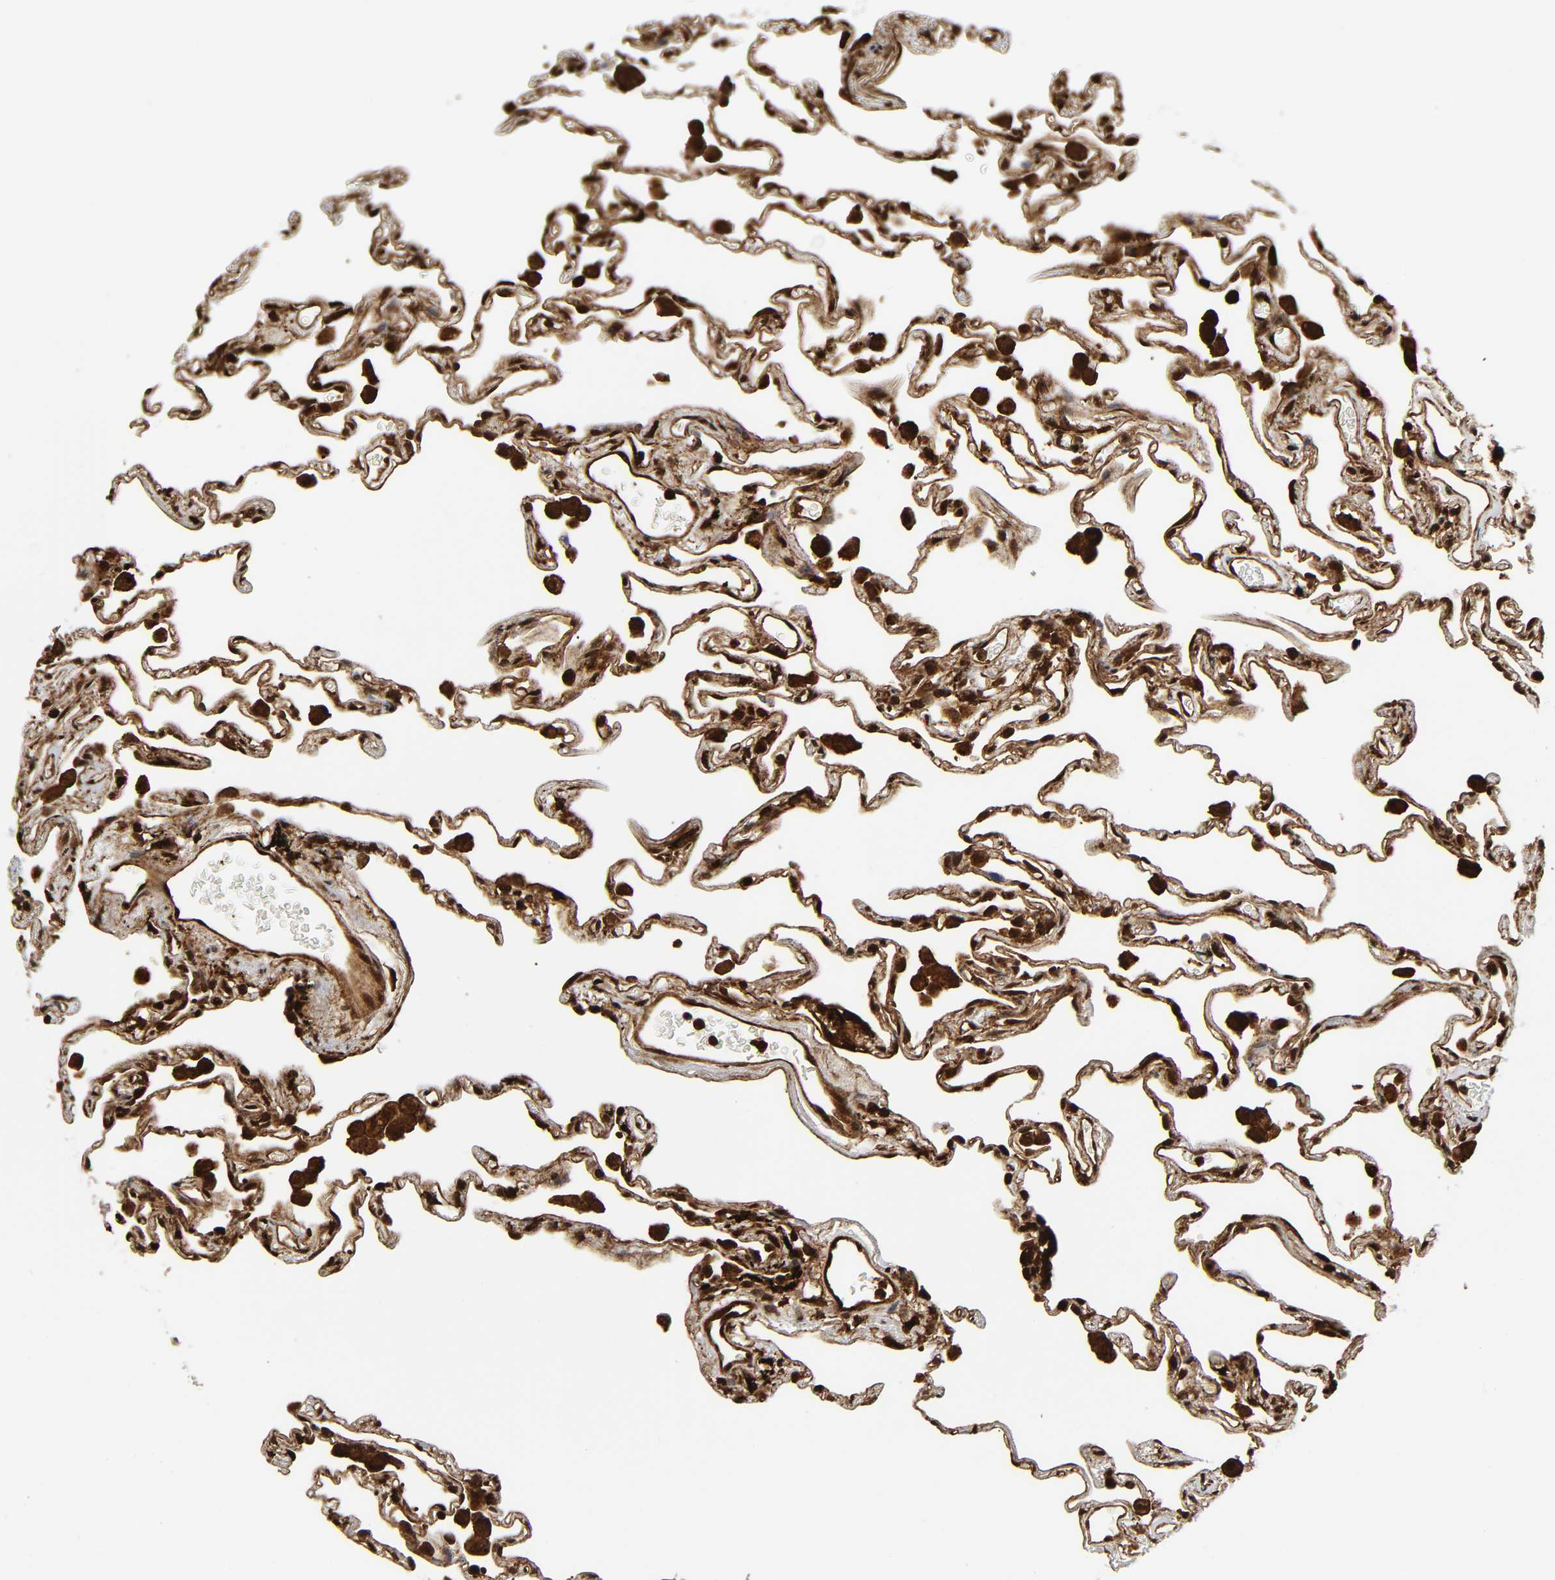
{"staining": {"intensity": "strong", "quantity": ">75%", "location": "nuclear"}, "tissue": "lung", "cell_type": "Alveolar cells", "image_type": "normal", "snomed": [{"axis": "morphology", "description": "Normal tissue, NOS"}, {"axis": "morphology", "description": "Inflammation, NOS"}, {"axis": "topography", "description": "Lung"}], "caption": "Approximately >75% of alveolar cells in unremarkable lung demonstrate strong nuclear protein staining as visualized by brown immunohistochemical staining.", "gene": "MAPK1", "patient": {"sex": "male", "age": 69}}